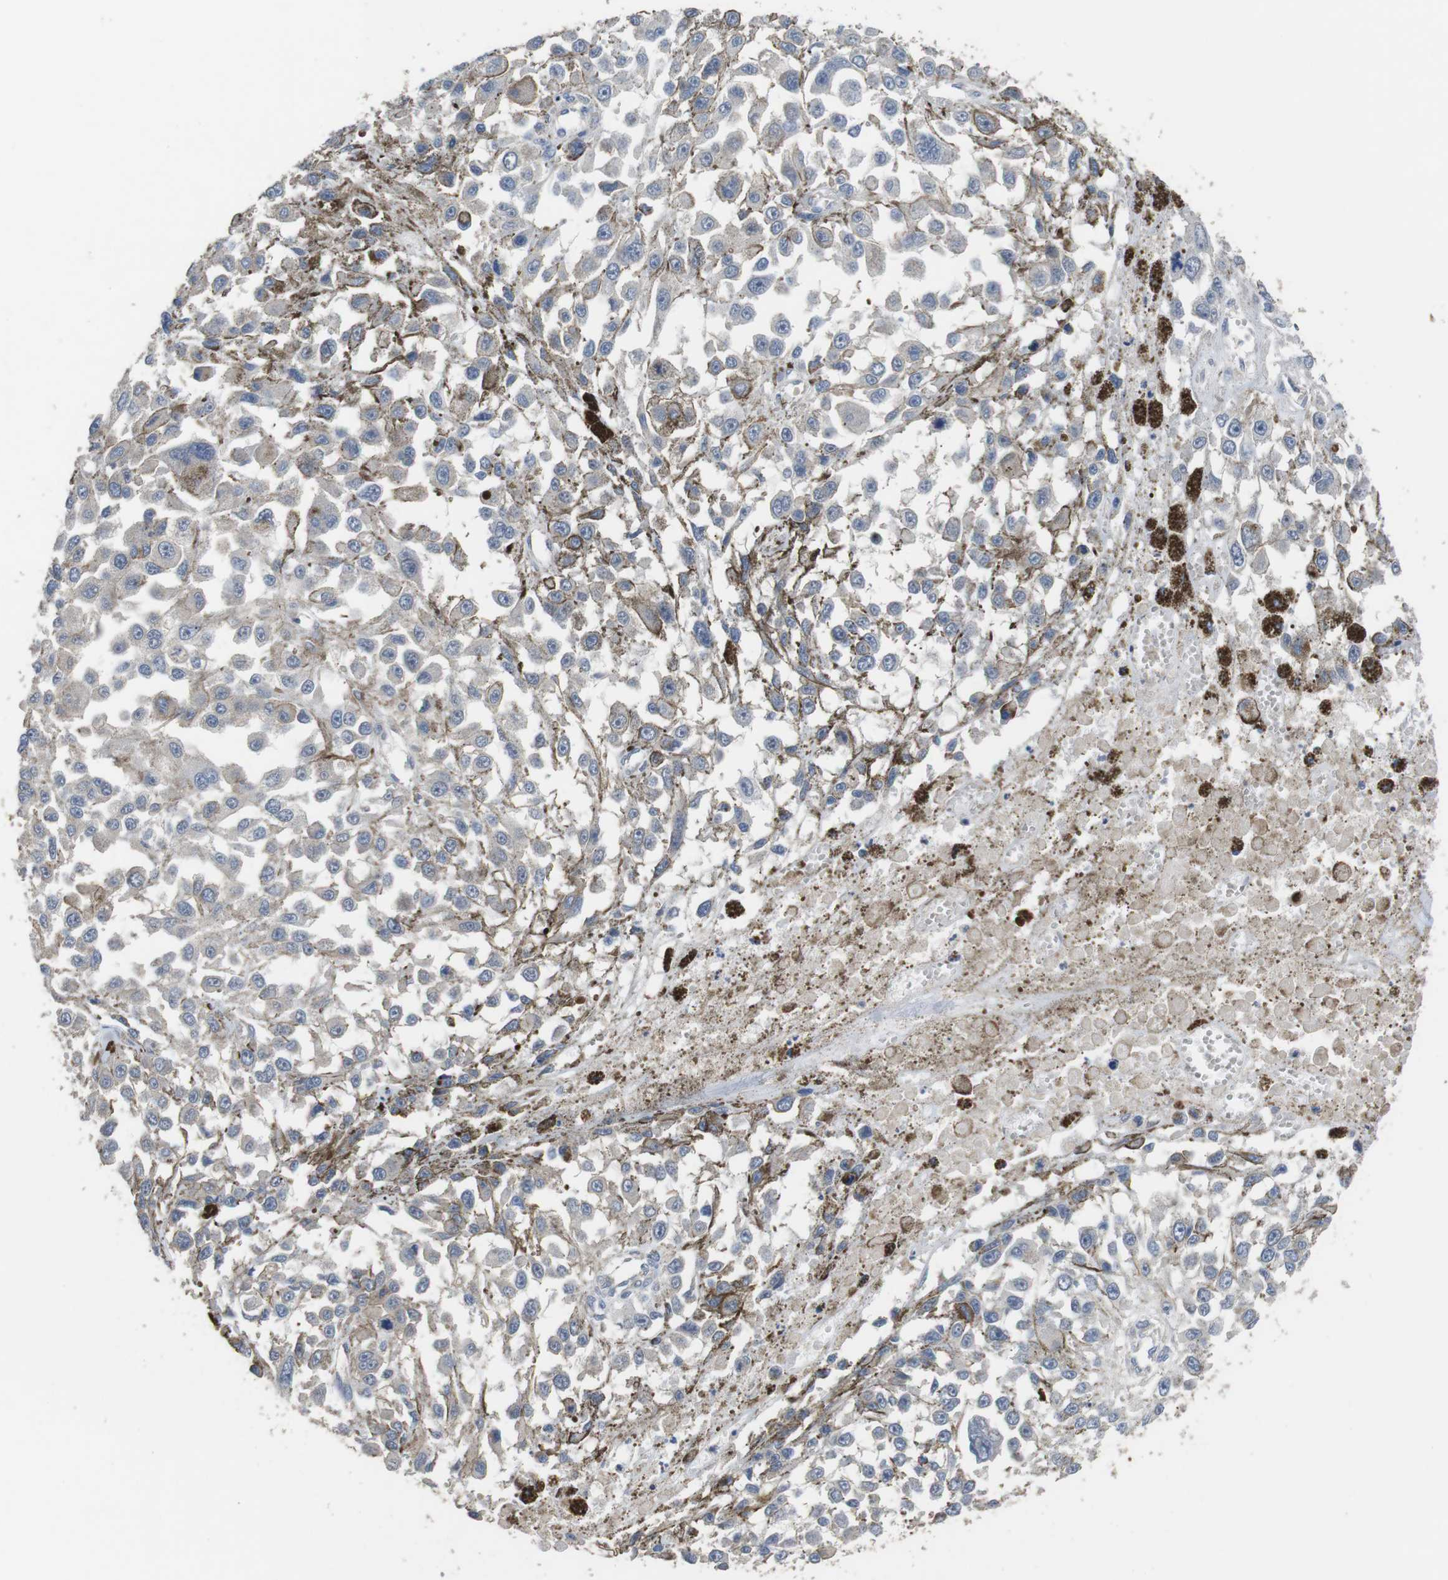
{"staining": {"intensity": "negative", "quantity": "none", "location": "none"}, "tissue": "melanoma", "cell_type": "Tumor cells", "image_type": "cancer", "snomed": [{"axis": "morphology", "description": "Malignant melanoma, Metastatic site"}, {"axis": "topography", "description": "Lymph node"}], "caption": "IHC photomicrograph of human melanoma stained for a protein (brown), which shows no expression in tumor cells. (Stains: DAB IHC with hematoxylin counter stain, Microscopy: brightfield microscopy at high magnification).", "gene": "ADGRL3", "patient": {"sex": "male", "age": 59}}